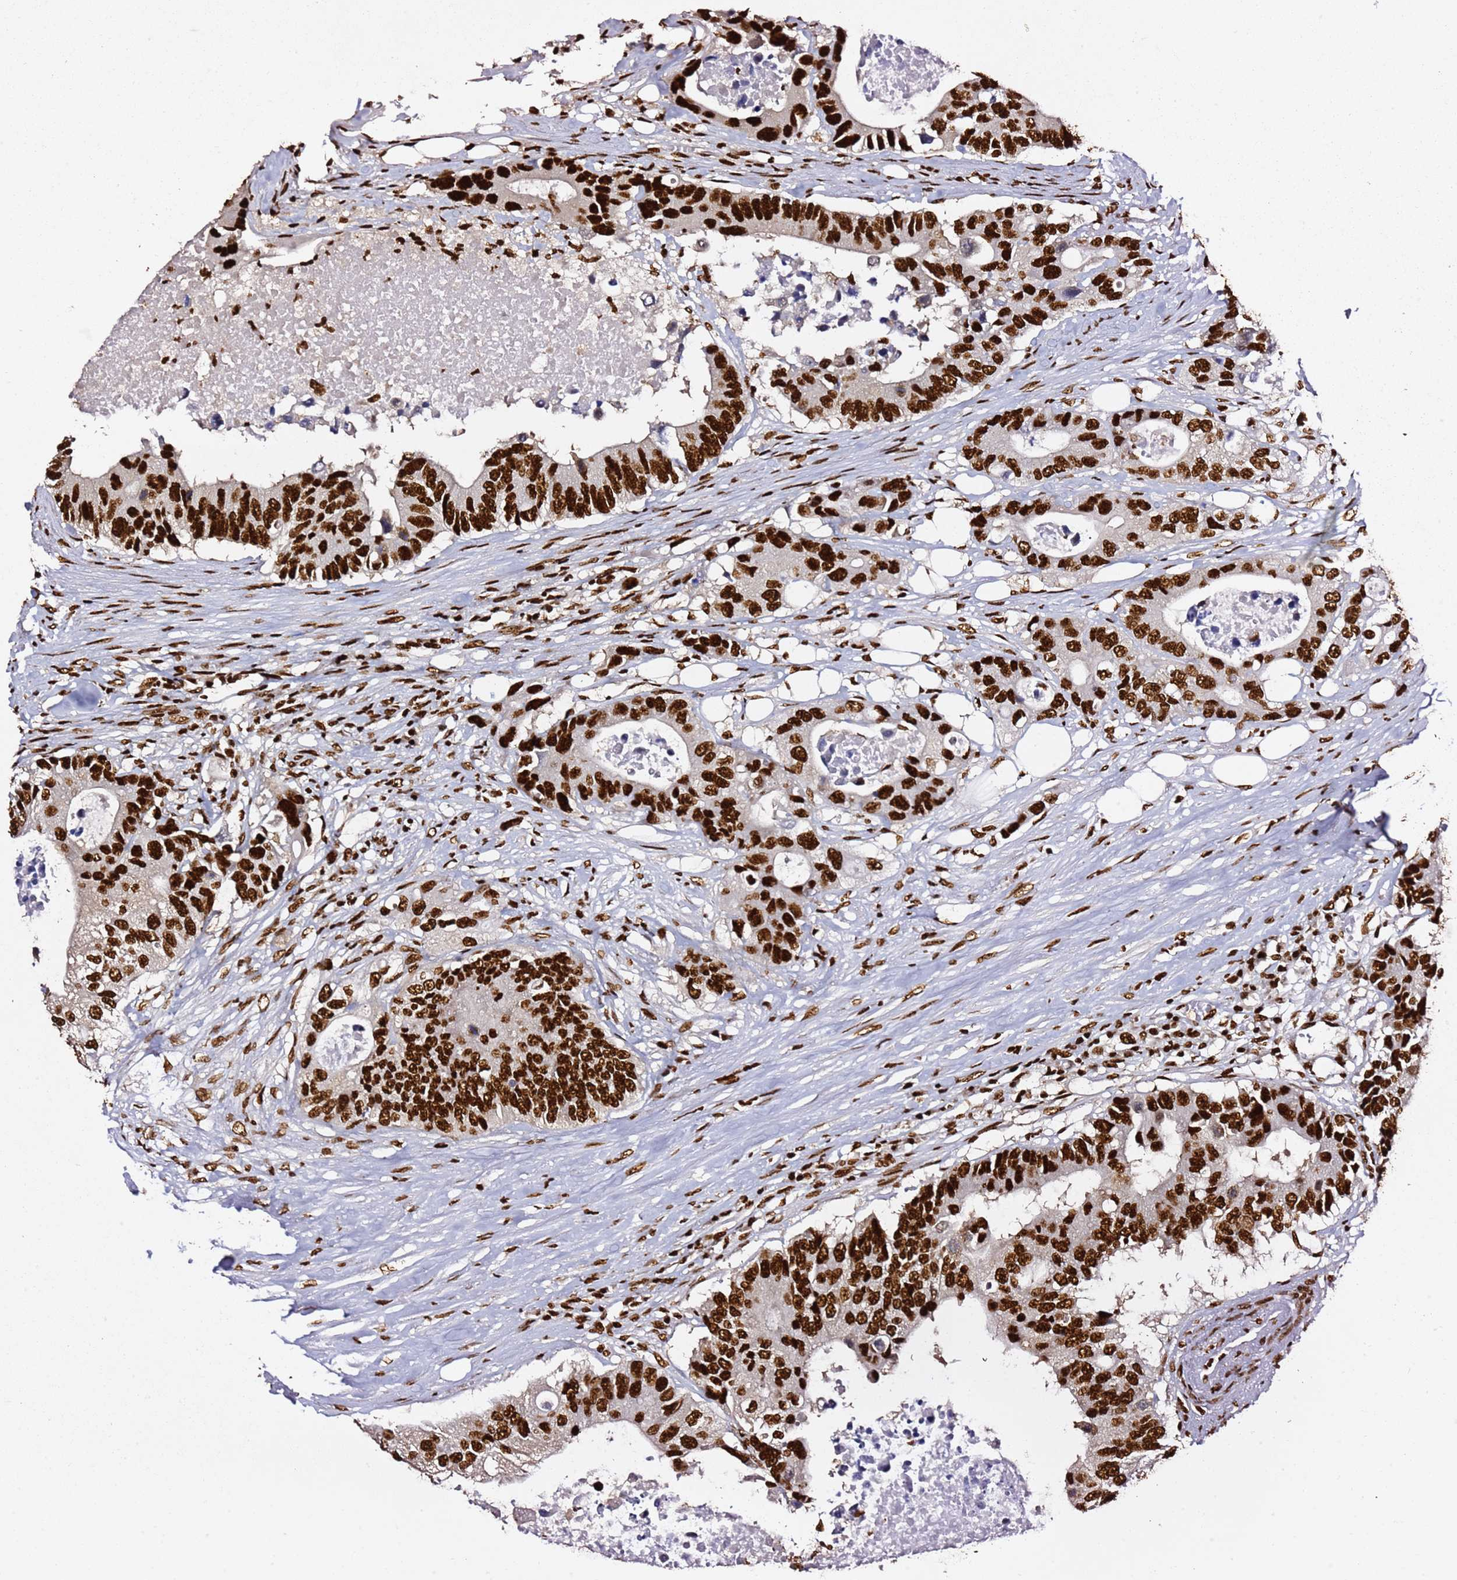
{"staining": {"intensity": "strong", "quantity": ">75%", "location": "nuclear"}, "tissue": "colorectal cancer", "cell_type": "Tumor cells", "image_type": "cancer", "snomed": [{"axis": "morphology", "description": "Adenocarcinoma, NOS"}, {"axis": "topography", "description": "Colon"}], "caption": "A high amount of strong nuclear staining is appreciated in about >75% of tumor cells in colorectal adenocarcinoma tissue. (Stains: DAB in brown, nuclei in blue, Microscopy: brightfield microscopy at high magnification).", "gene": "C6orf226", "patient": {"sex": "male", "age": 71}}